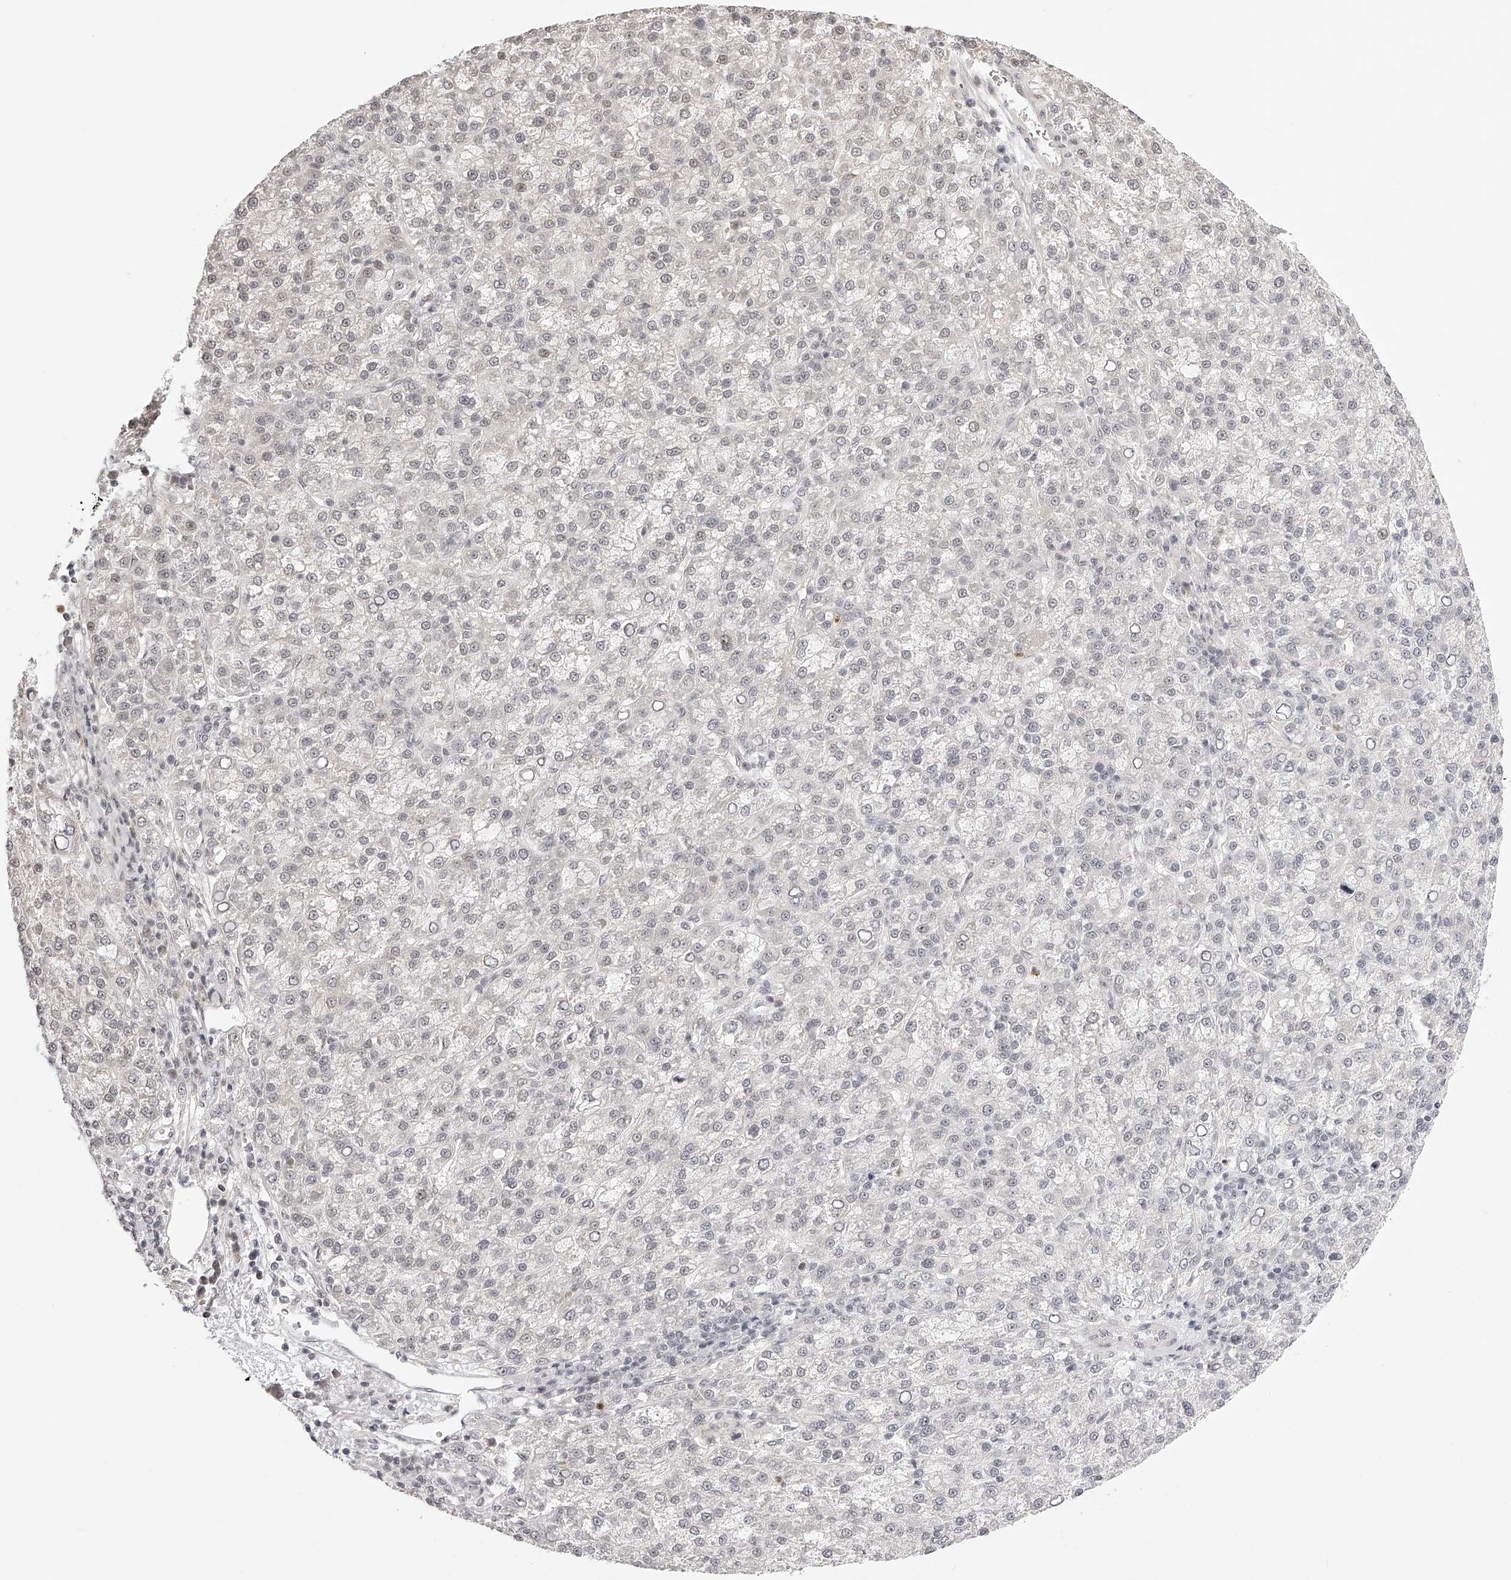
{"staining": {"intensity": "negative", "quantity": "none", "location": "none"}, "tissue": "liver cancer", "cell_type": "Tumor cells", "image_type": "cancer", "snomed": [{"axis": "morphology", "description": "Carcinoma, Hepatocellular, NOS"}, {"axis": "topography", "description": "Liver"}], "caption": "This is a photomicrograph of immunohistochemistry (IHC) staining of liver cancer, which shows no positivity in tumor cells.", "gene": "PLEKHG1", "patient": {"sex": "female", "age": 58}}